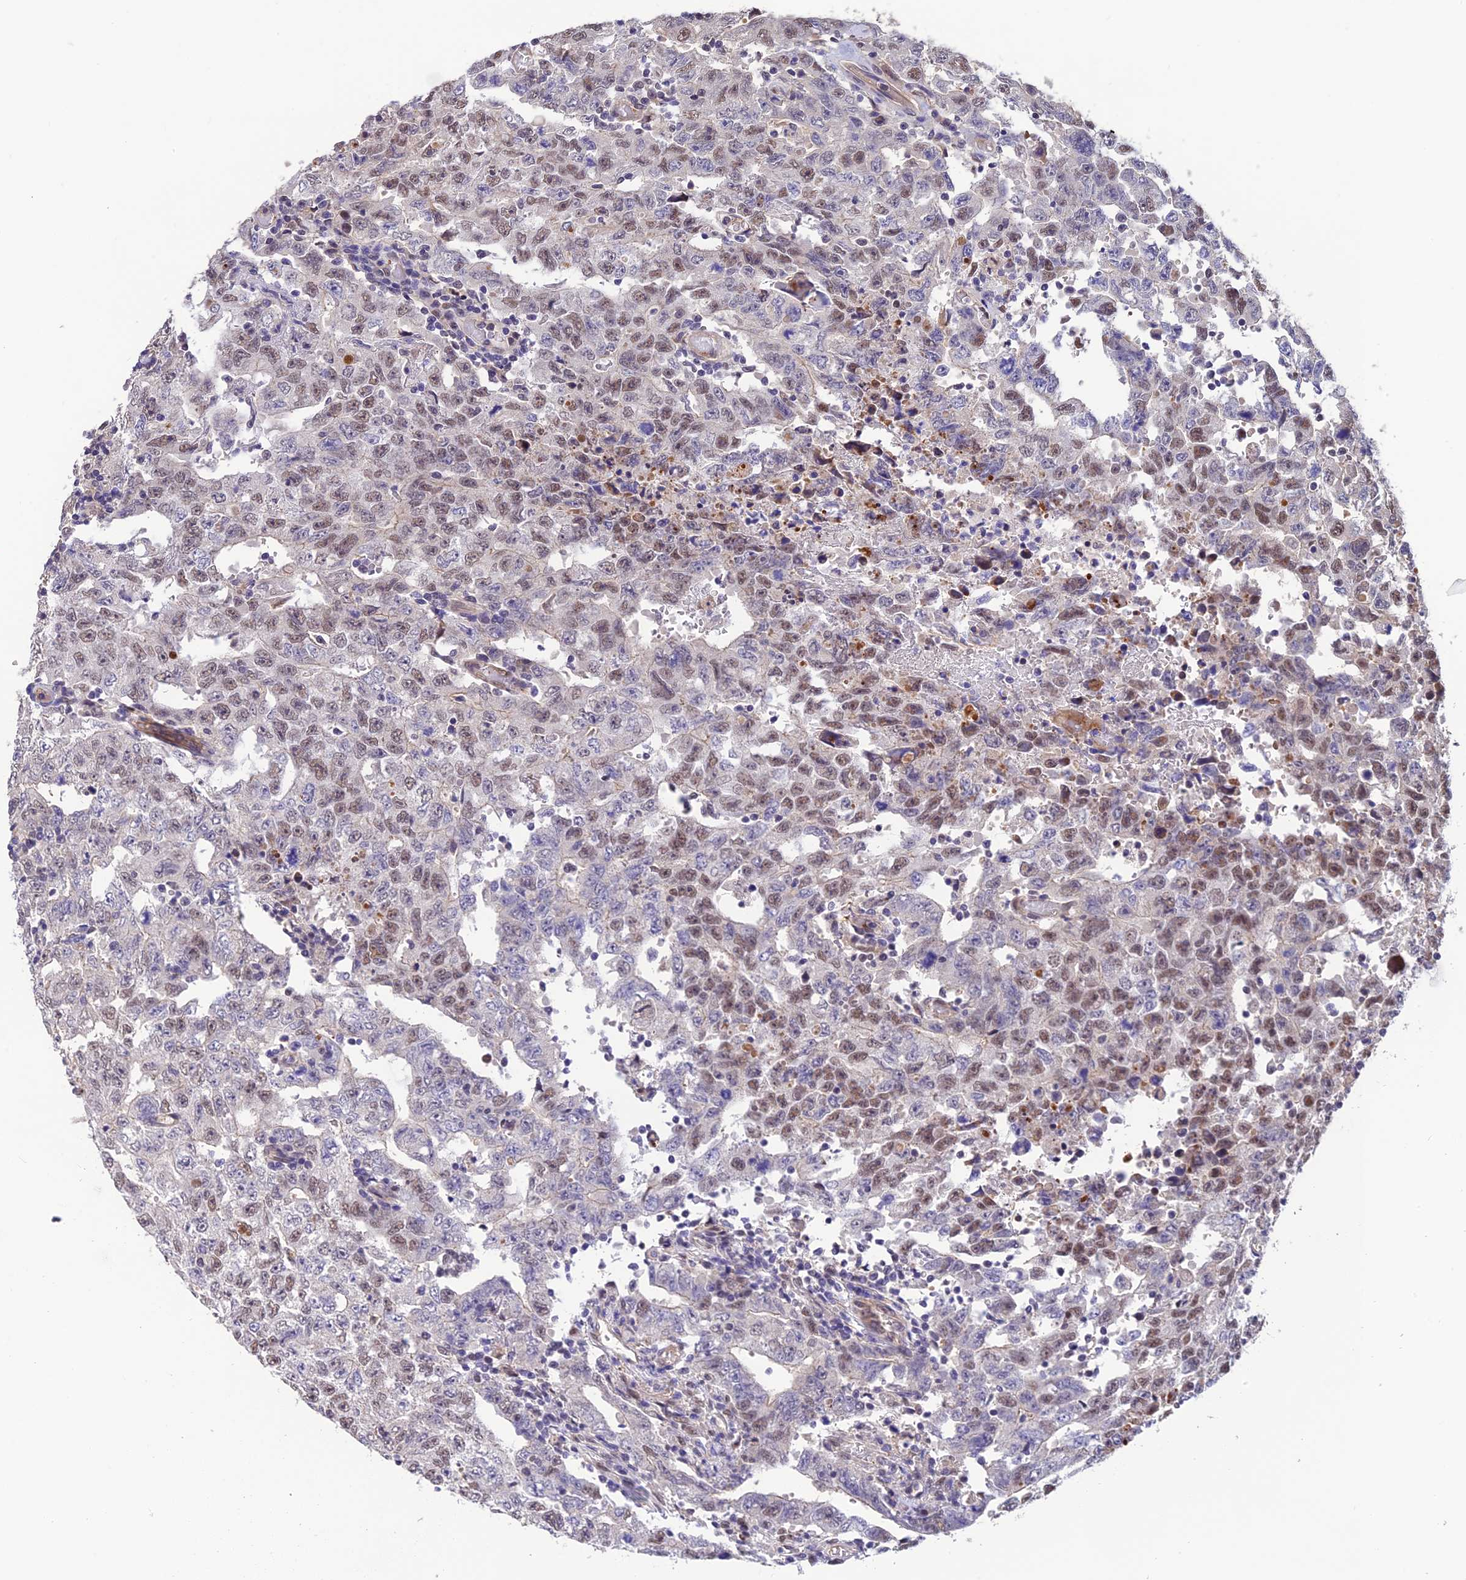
{"staining": {"intensity": "weak", "quantity": "25%-75%", "location": "nuclear"}, "tissue": "testis cancer", "cell_type": "Tumor cells", "image_type": "cancer", "snomed": [{"axis": "morphology", "description": "Carcinoma, Embryonal, NOS"}, {"axis": "topography", "description": "Testis"}], "caption": "An image of human testis cancer stained for a protein shows weak nuclear brown staining in tumor cells. Using DAB (brown) and hematoxylin (blue) stains, captured at high magnification using brightfield microscopy.", "gene": "PSMB3", "patient": {"sex": "male", "age": 26}}